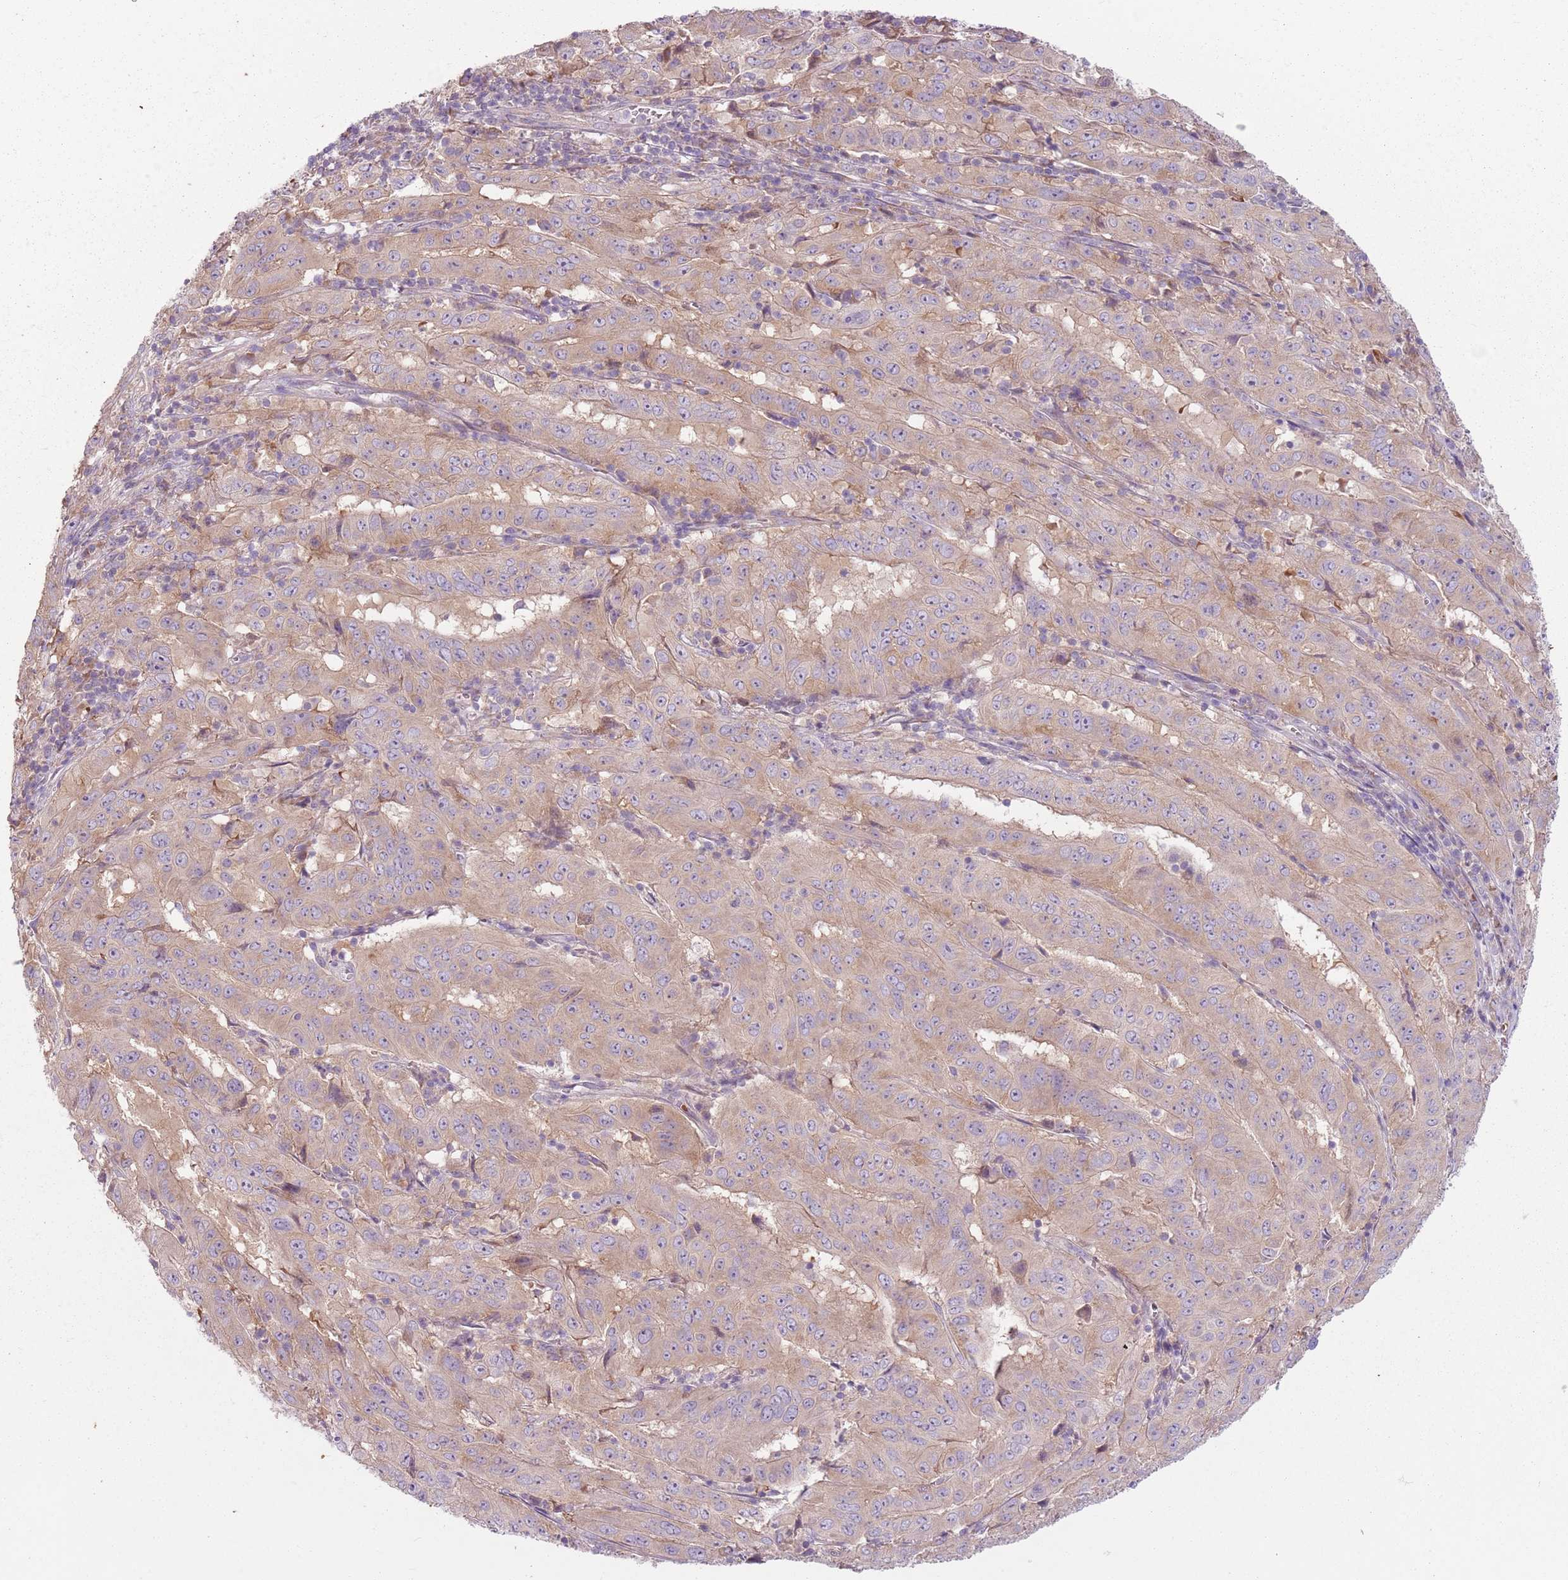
{"staining": {"intensity": "weak", "quantity": ">75%", "location": "cytoplasmic/membranous"}, "tissue": "pancreatic cancer", "cell_type": "Tumor cells", "image_type": "cancer", "snomed": [{"axis": "morphology", "description": "Adenocarcinoma, NOS"}, {"axis": "topography", "description": "Pancreas"}], "caption": "High-magnification brightfield microscopy of pancreatic adenocarcinoma stained with DAB (brown) and counterstained with hematoxylin (blue). tumor cells exhibit weak cytoplasmic/membranous positivity is identified in approximately>75% of cells.", "gene": "HSPA14", "patient": {"sex": "male", "age": 63}}